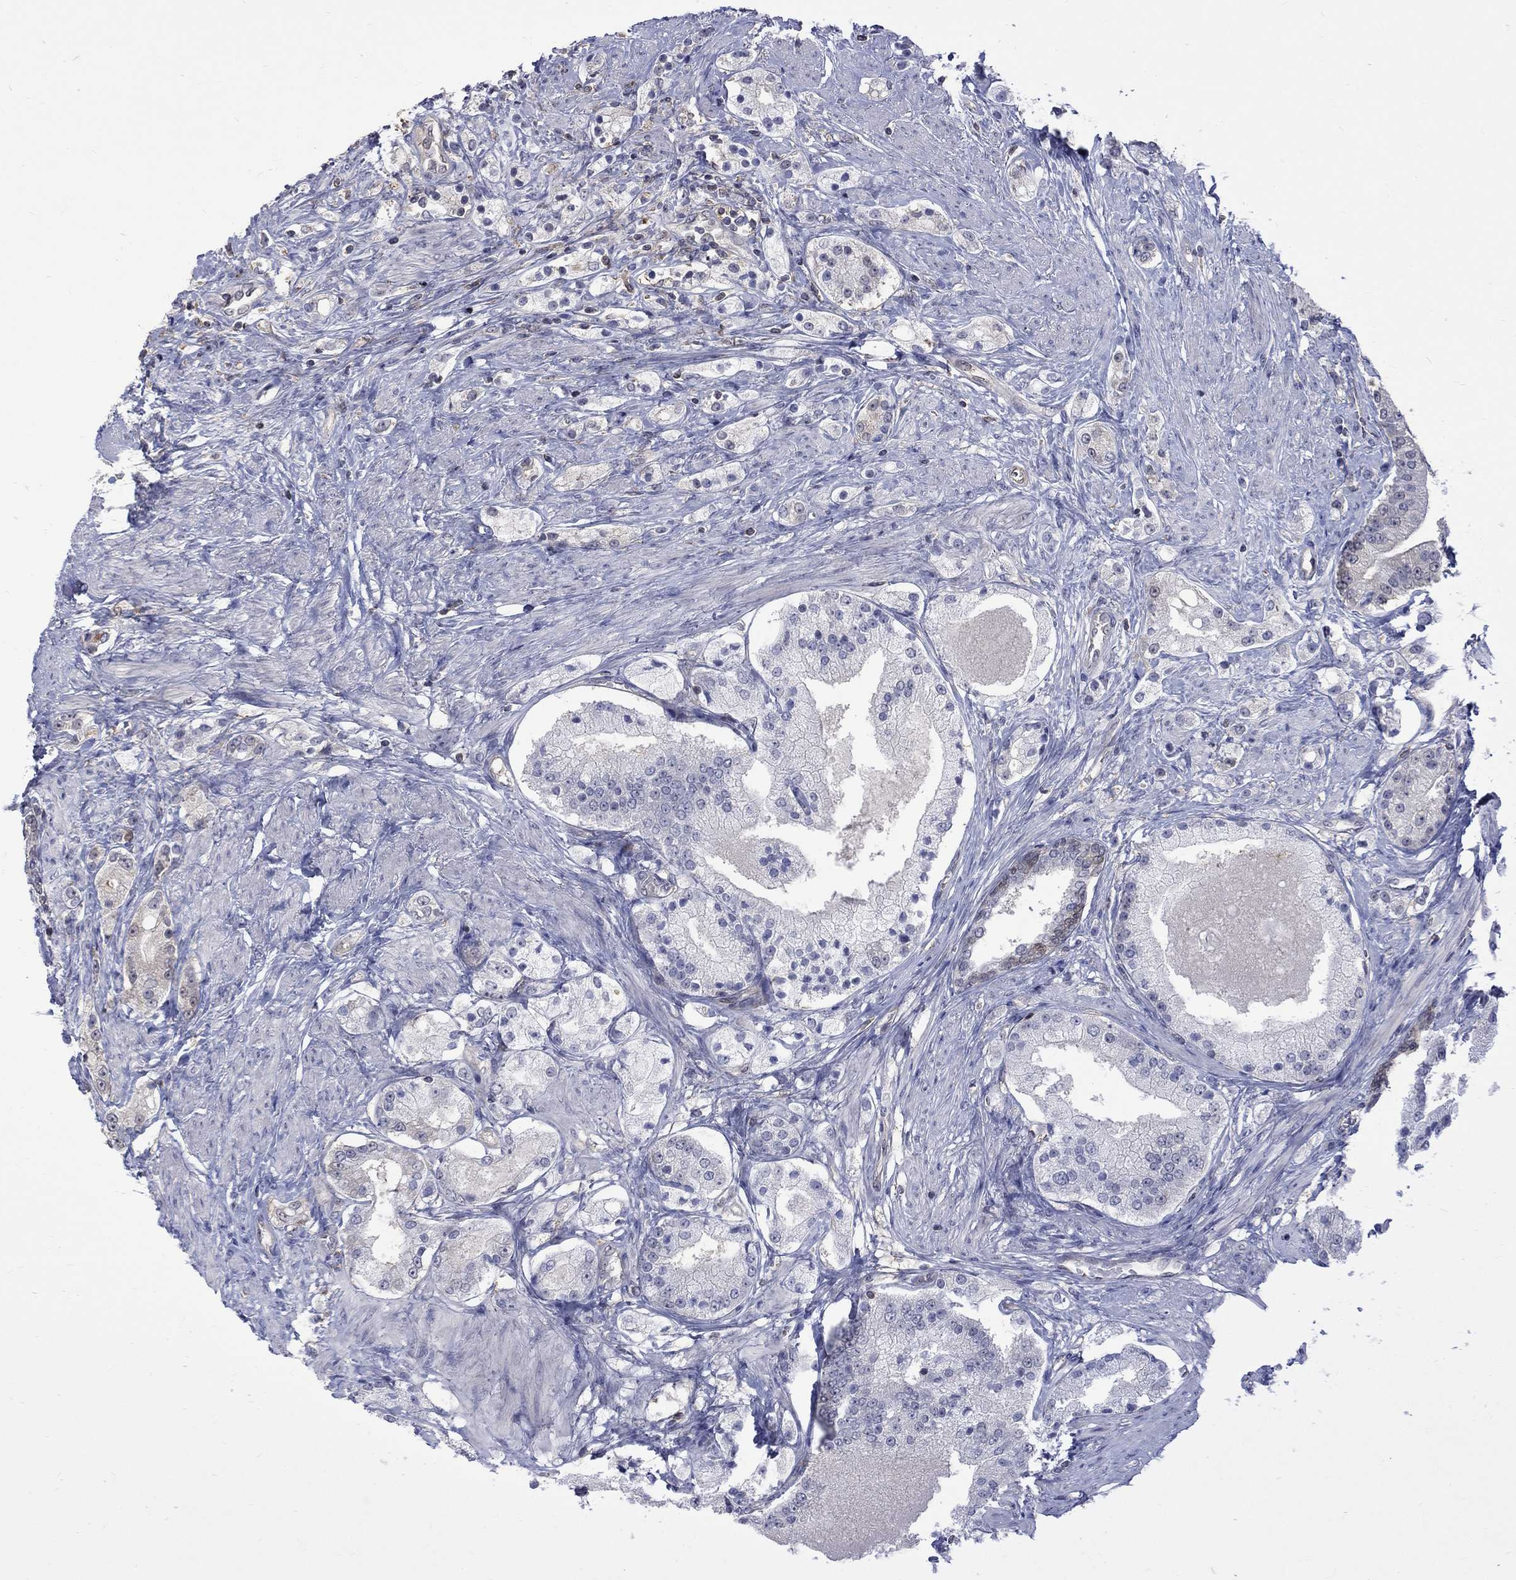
{"staining": {"intensity": "negative", "quantity": "none", "location": "none"}, "tissue": "prostate cancer", "cell_type": "Tumor cells", "image_type": "cancer", "snomed": [{"axis": "morphology", "description": "Adenocarcinoma, NOS"}, {"axis": "topography", "description": "Prostate and seminal vesicle, NOS"}, {"axis": "topography", "description": "Prostate"}], "caption": "An immunohistochemistry (IHC) photomicrograph of prostate cancer is shown. There is no staining in tumor cells of prostate cancer.", "gene": "HKDC1", "patient": {"sex": "male", "age": 67}}